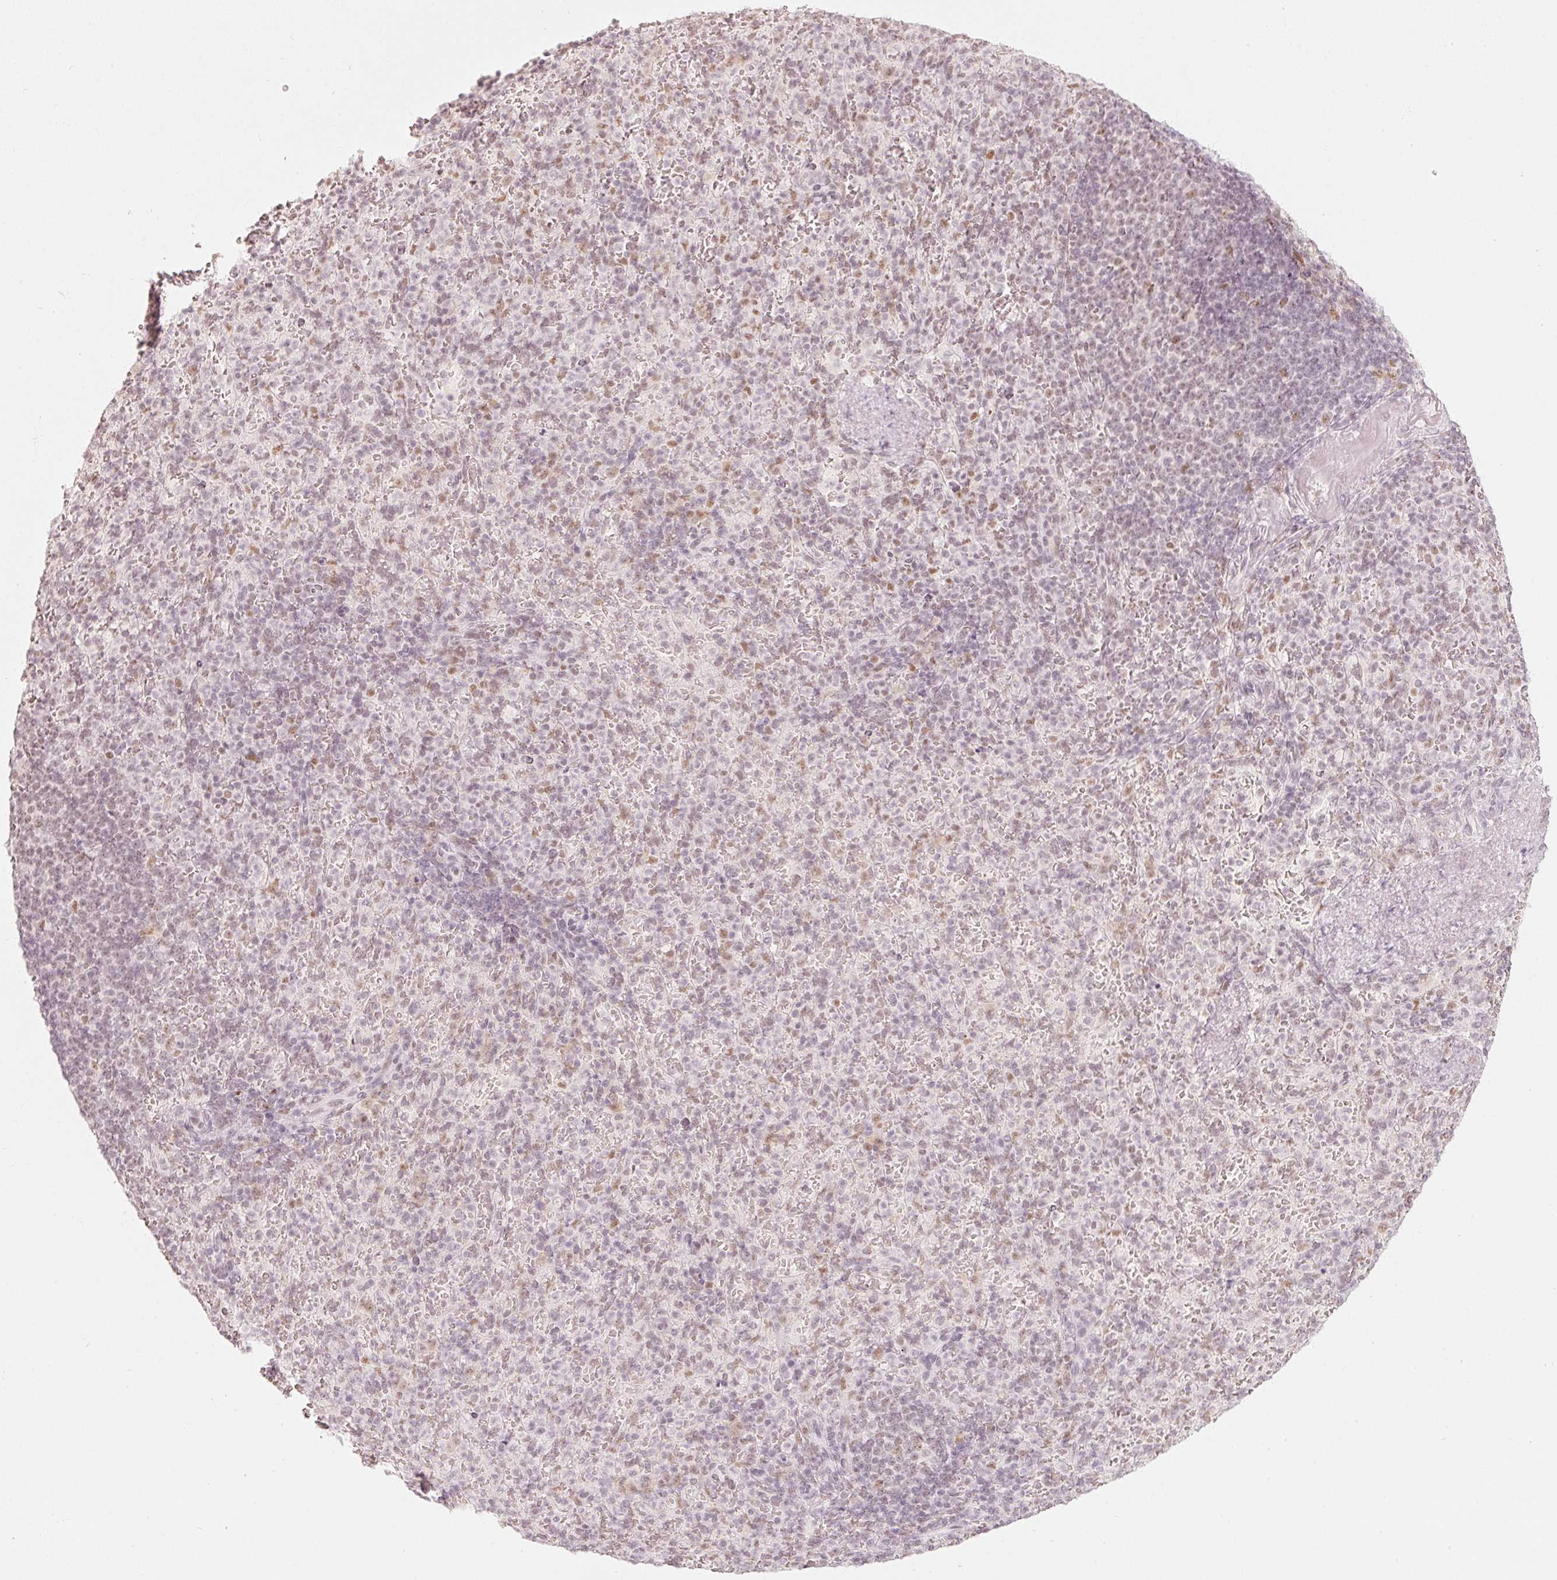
{"staining": {"intensity": "weak", "quantity": "25%-75%", "location": "nuclear"}, "tissue": "spleen", "cell_type": "Cells in red pulp", "image_type": "normal", "snomed": [{"axis": "morphology", "description": "Normal tissue, NOS"}, {"axis": "topography", "description": "Spleen"}], "caption": "Protein expression by immunohistochemistry demonstrates weak nuclear staining in about 25%-75% of cells in red pulp in normal spleen. Using DAB (brown) and hematoxylin (blue) stains, captured at high magnification using brightfield microscopy.", "gene": "PPP1R10", "patient": {"sex": "female", "age": 74}}